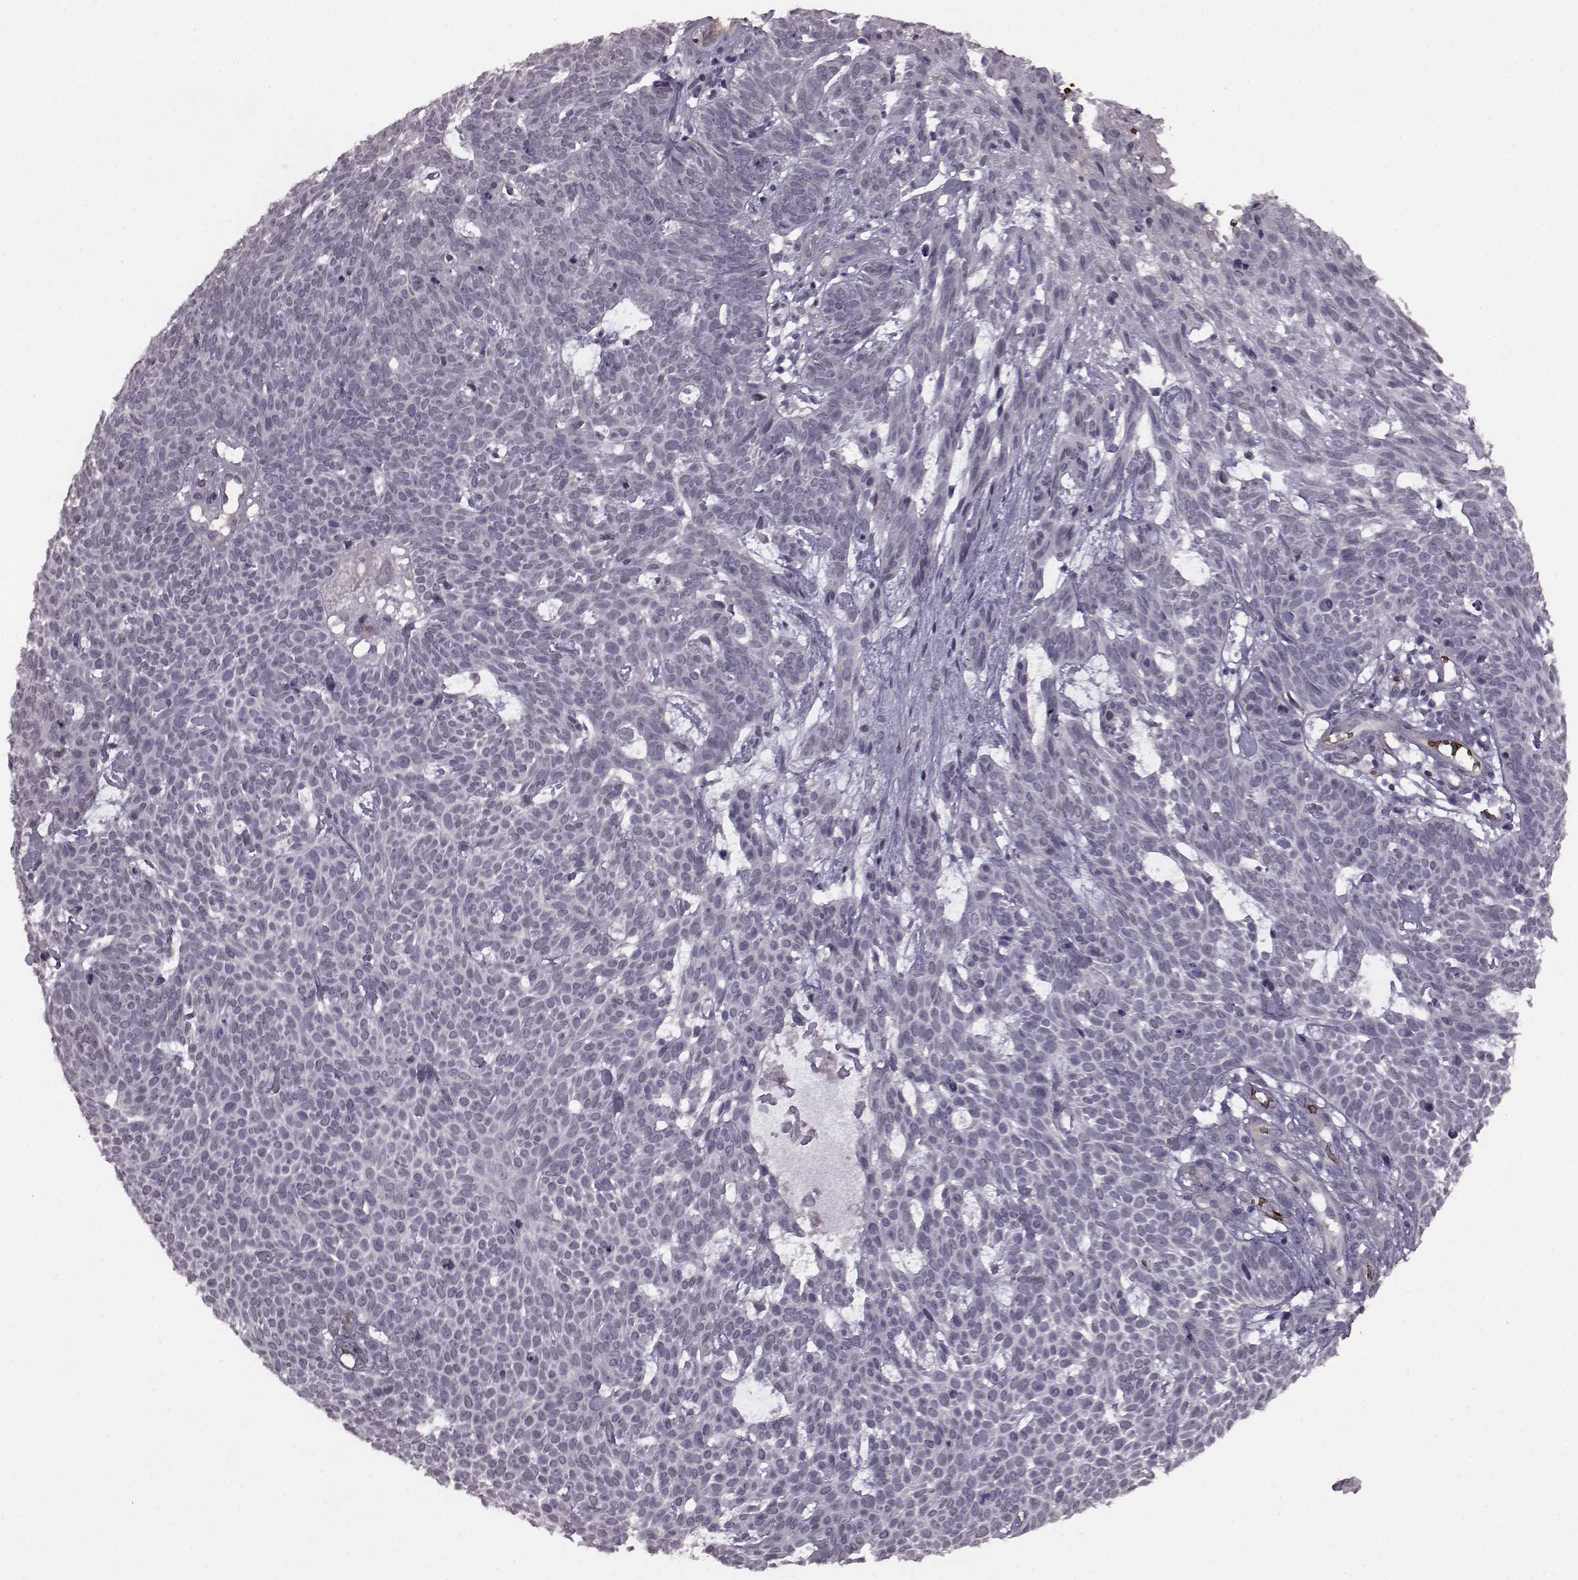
{"staining": {"intensity": "negative", "quantity": "none", "location": "none"}, "tissue": "skin cancer", "cell_type": "Tumor cells", "image_type": "cancer", "snomed": [{"axis": "morphology", "description": "Basal cell carcinoma"}, {"axis": "topography", "description": "Skin"}], "caption": "Immunohistochemical staining of human skin basal cell carcinoma reveals no significant staining in tumor cells.", "gene": "PROP1", "patient": {"sex": "male", "age": 59}}